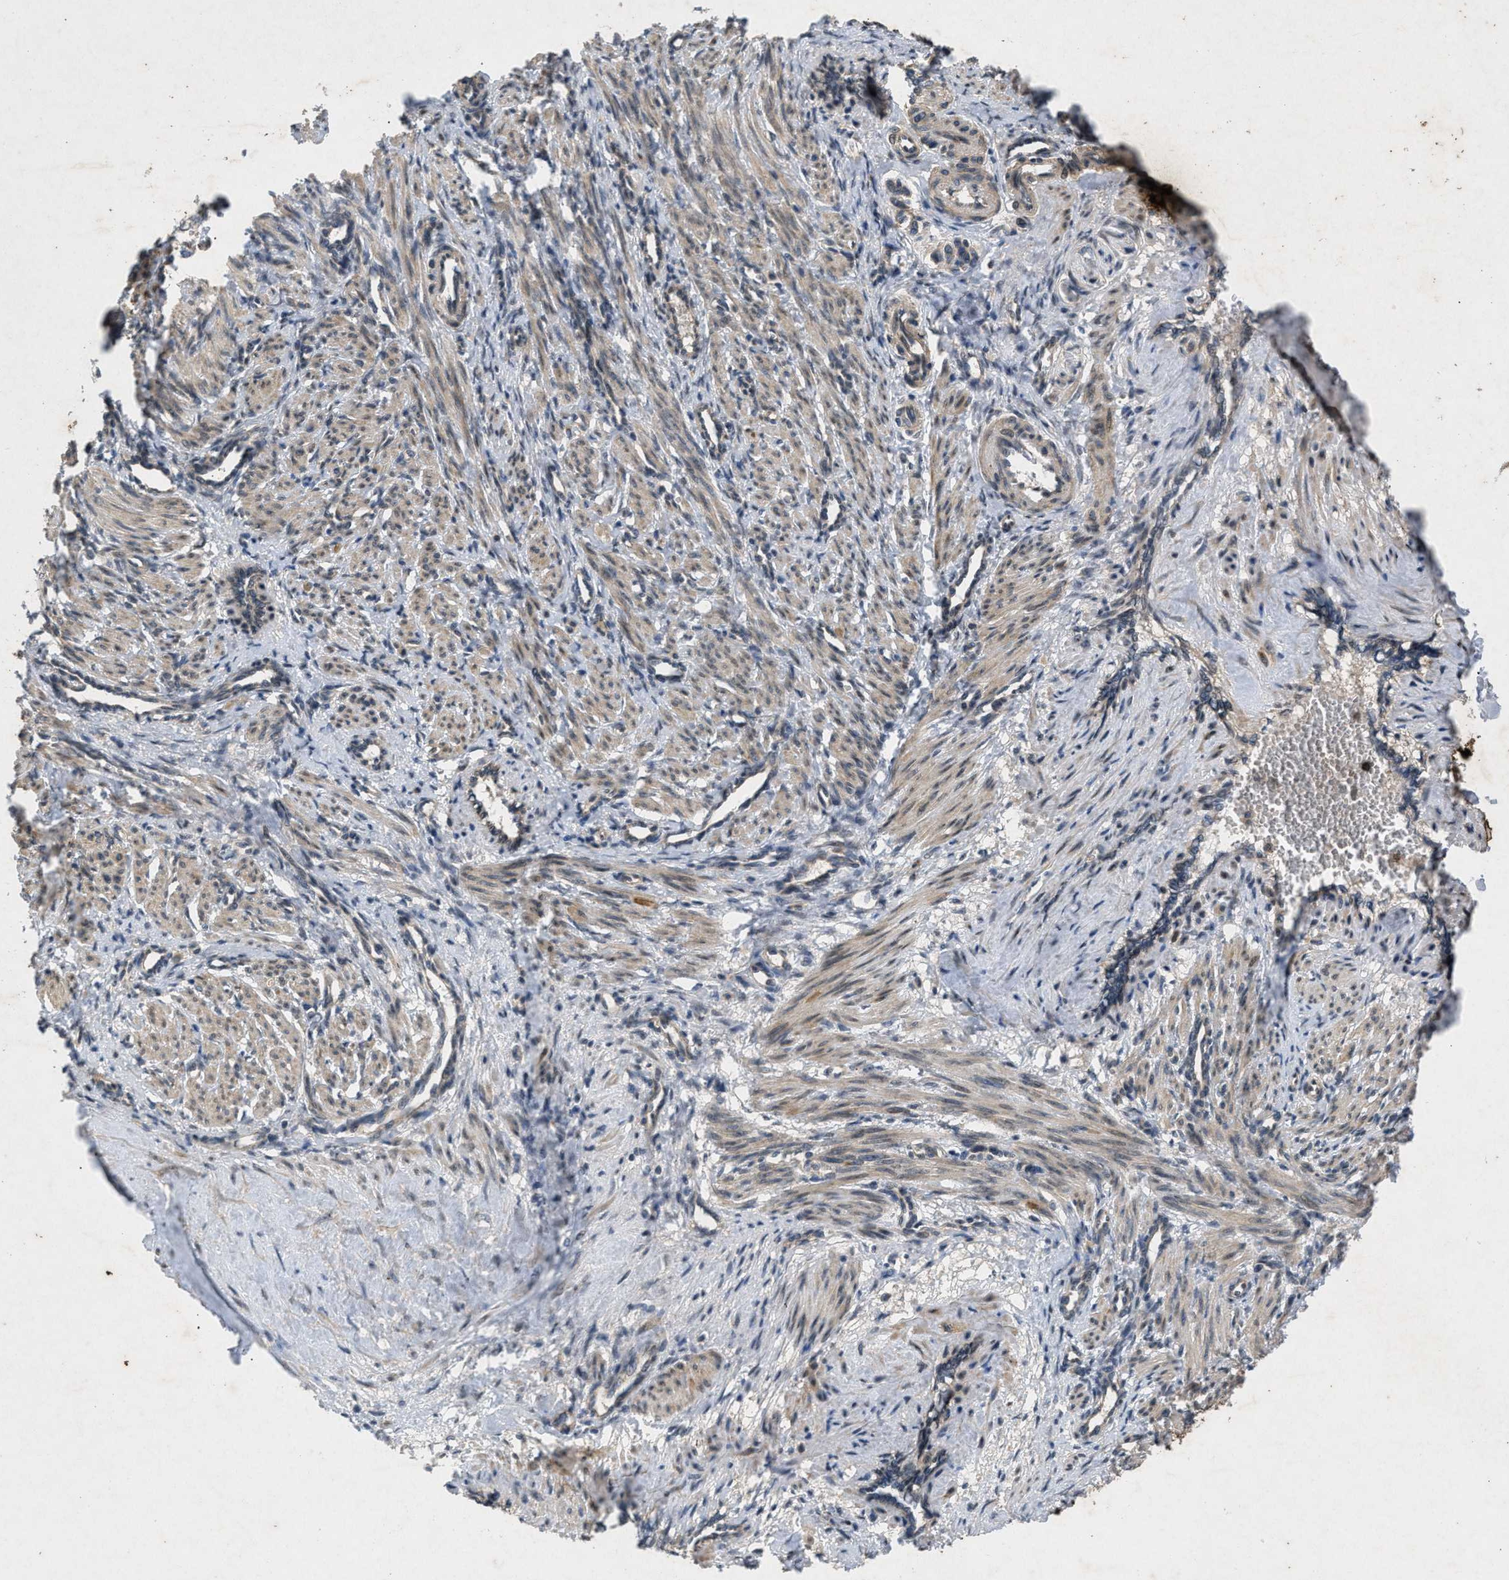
{"staining": {"intensity": "moderate", "quantity": ">75%", "location": "cytoplasmic/membranous"}, "tissue": "smooth muscle", "cell_type": "Smooth muscle cells", "image_type": "normal", "snomed": [{"axis": "morphology", "description": "Normal tissue, NOS"}, {"axis": "topography", "description": "Endometrium"}], "caption": "Smooth muscle cells display moderate cytoplasmic/membranous staining in about >75% of cells in unremarkable smooth muscle.", "gene": "PRKG2", "patient": {"sex": "female", "age": 33}}